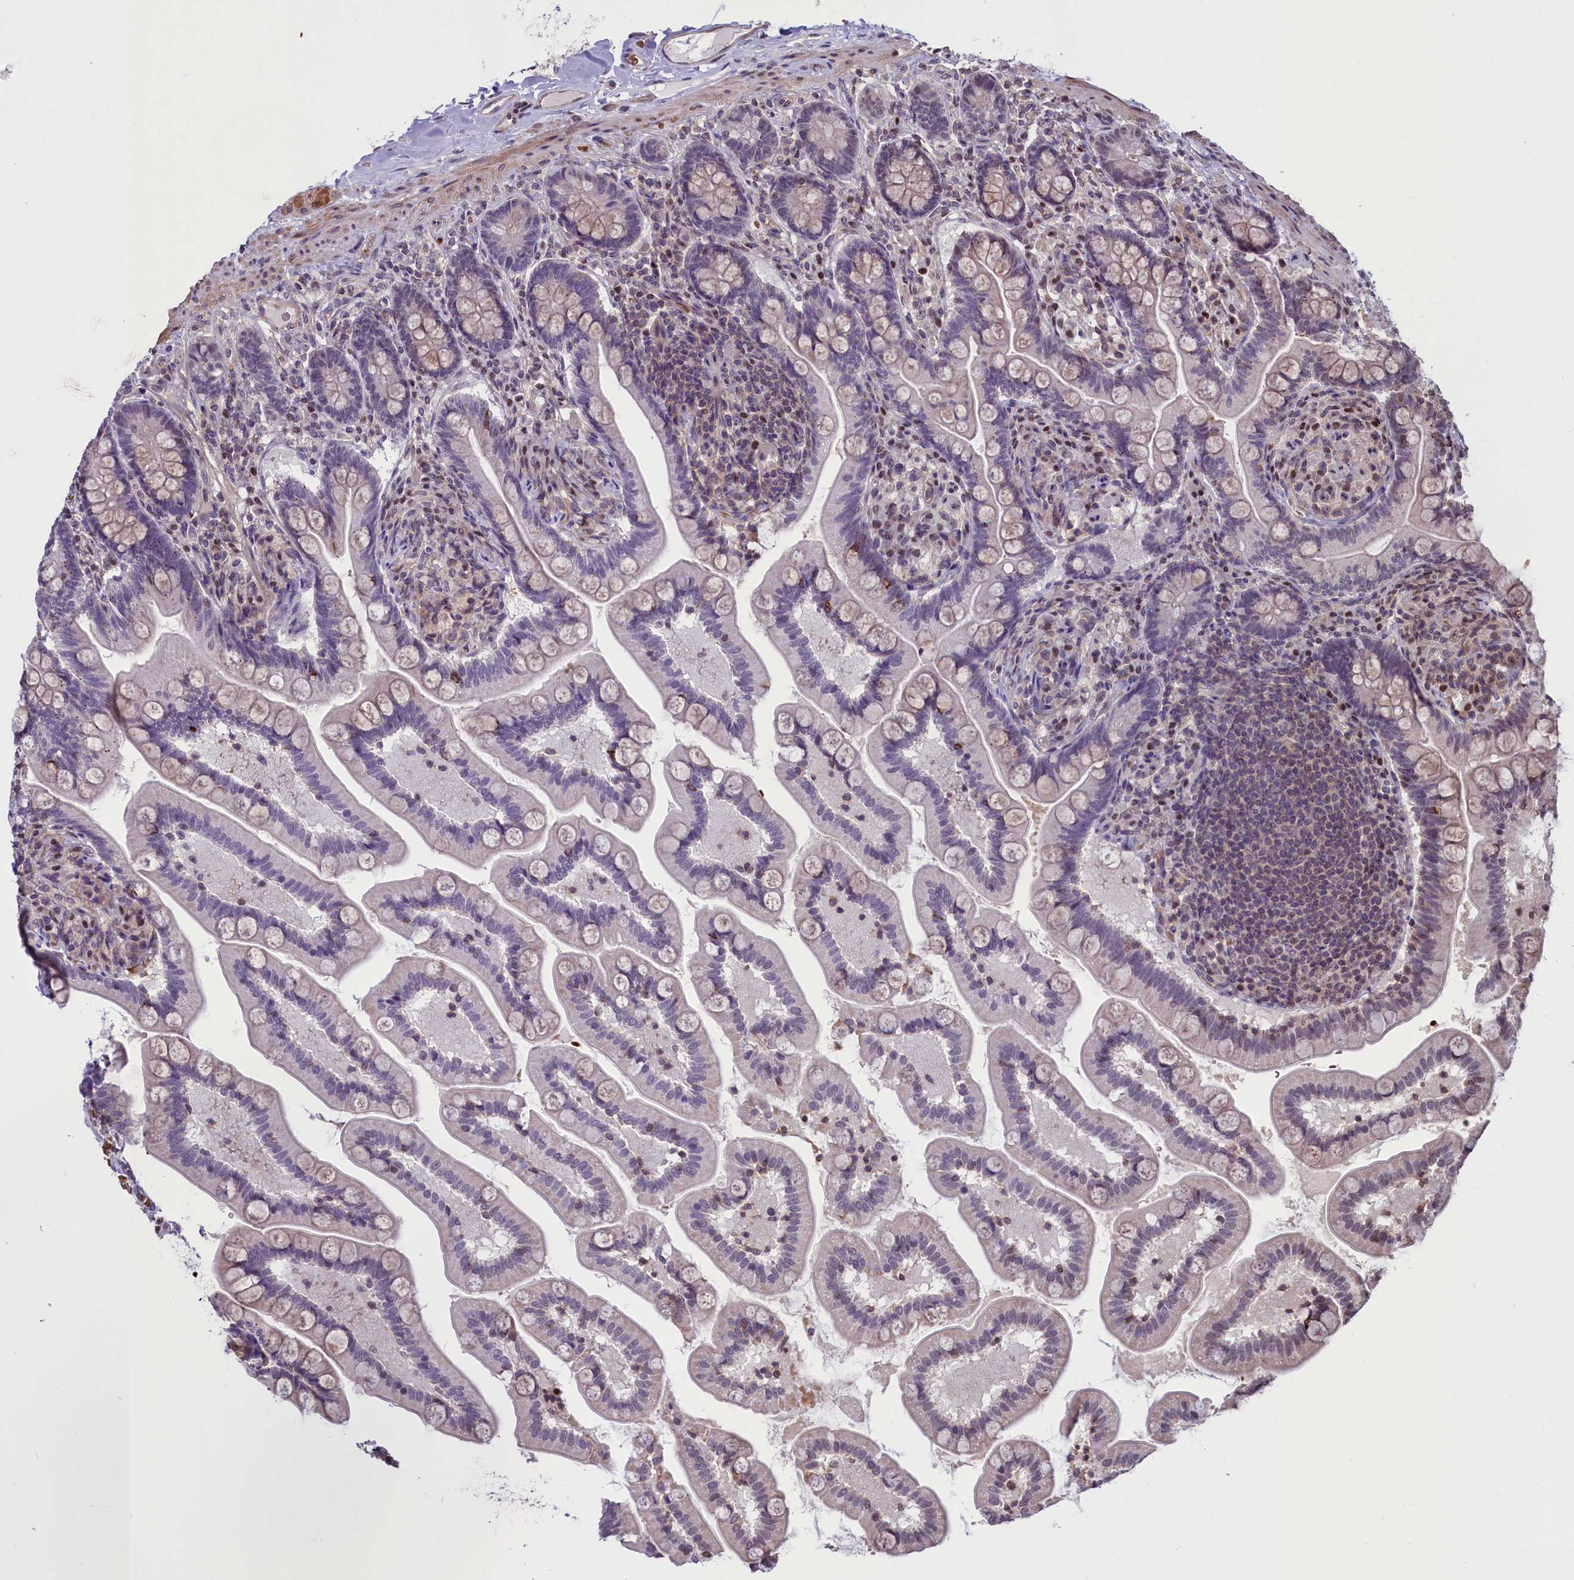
{"staining": {"intensity": "weak", "quantity": "<25%", "location": "nuclear"}, "tissue": "small intestine", "cell_type": "Glandular cells", "image_type": "normal", "snomed": [{"axis": "morphology", "description": "Normal tissue, NOS"}, {"axis": "topography", "description": "Small intestine"}], "caption": "Protein analysis of normal small intestine exhibits no significant staining in glandular cells. (DAB IHC visualized using brightfield microscopy, high magnification).", "gene": "SHFL", "patient": {"sex": "female", "age": 64}}